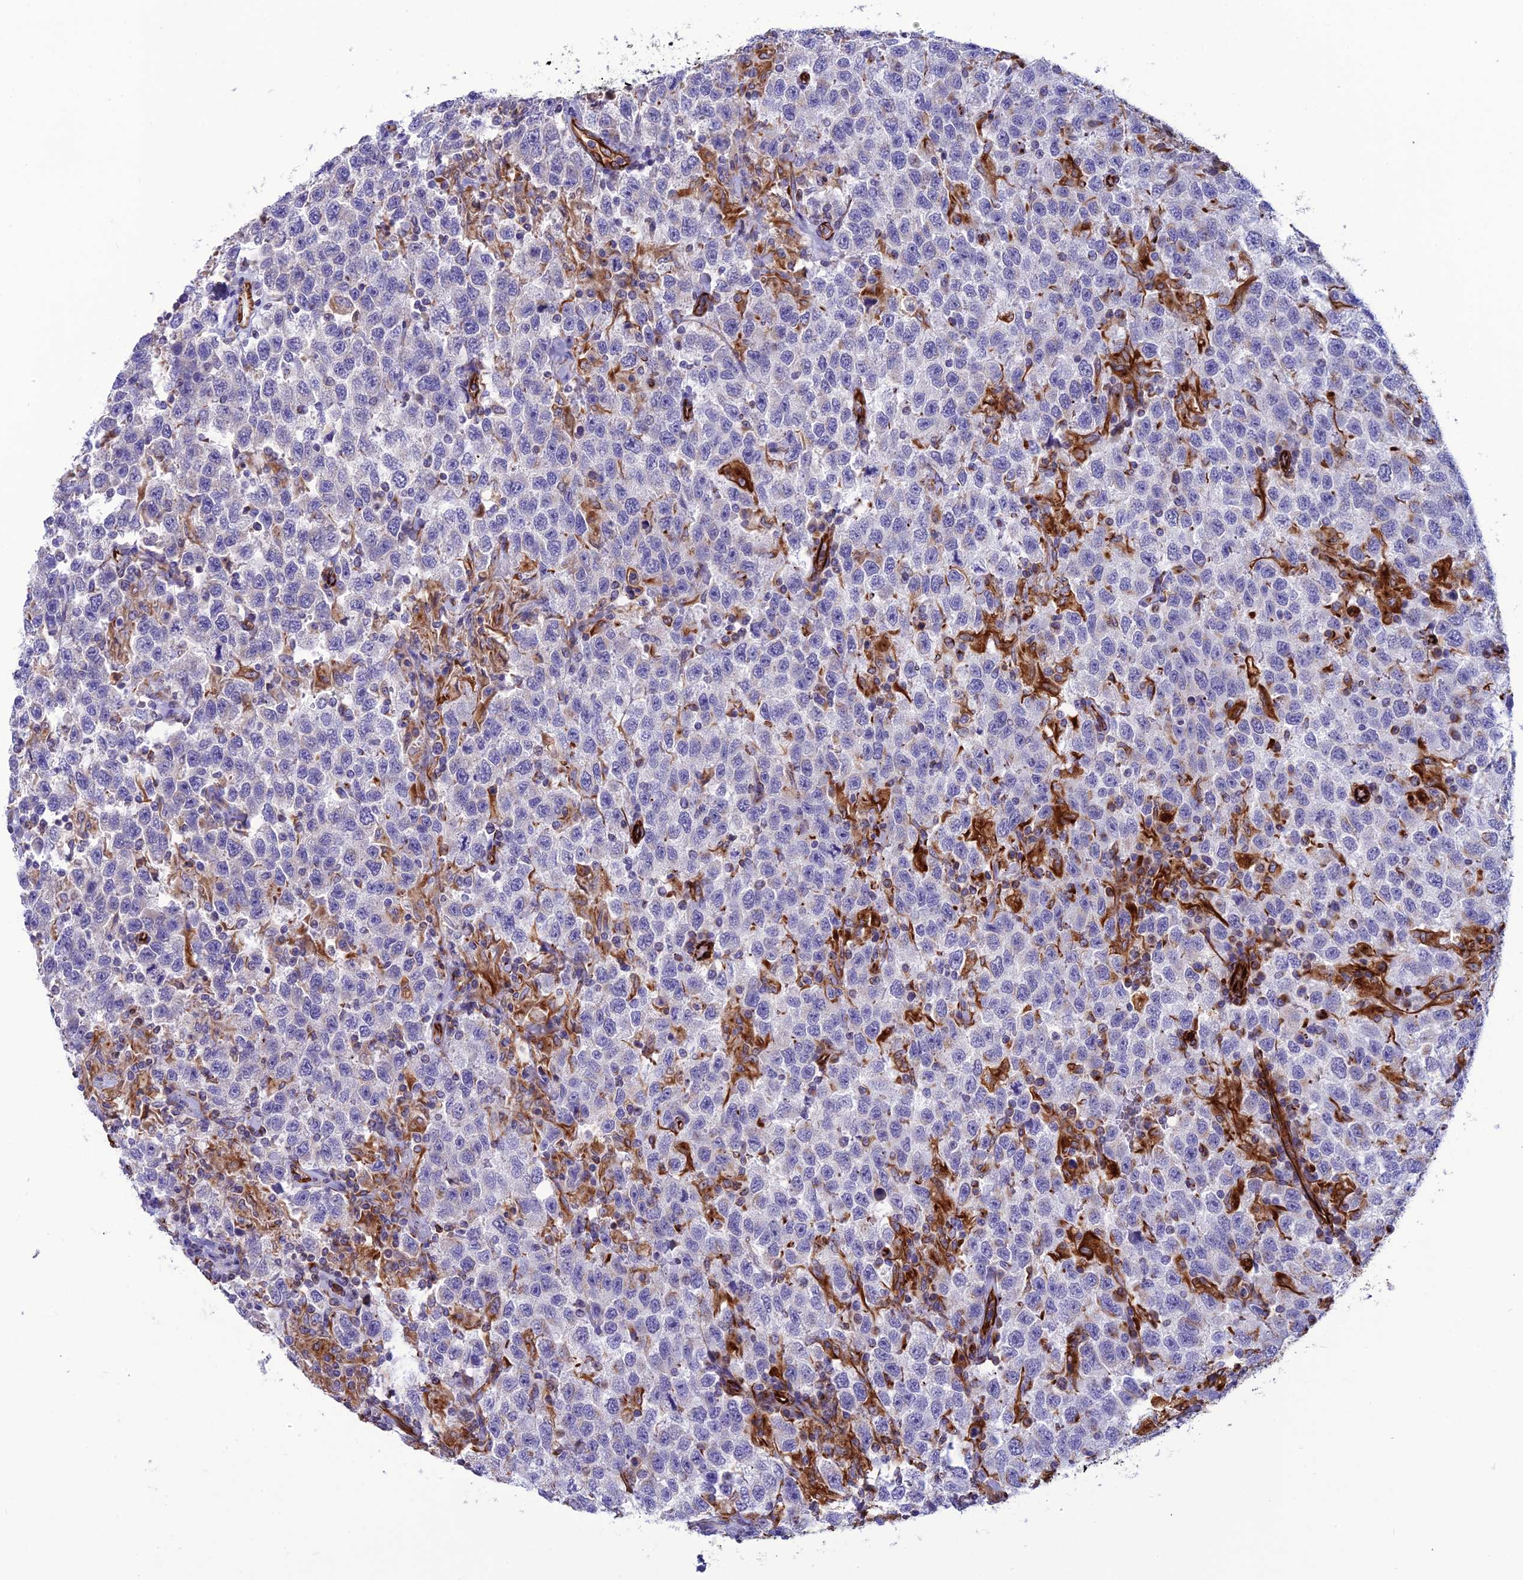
{"staining": {"intensity": "negative", "quantity": "none", "location": "none"}, "tissue": "testis cancer", "cell_type": "Tumor cells", "image_type": "cancer", "snomed": [{"axis": "morphology", "description": "Seminoma, NOS"}, {"axis": "topography", "description": "Testis"}], "caption": "Testis cancer (seminoma) stained for a protein using immunohistochemistry shows no positivity tumor cells.", "gene": "FBXL20", "patient": {"sex": "male", "age": 41}}